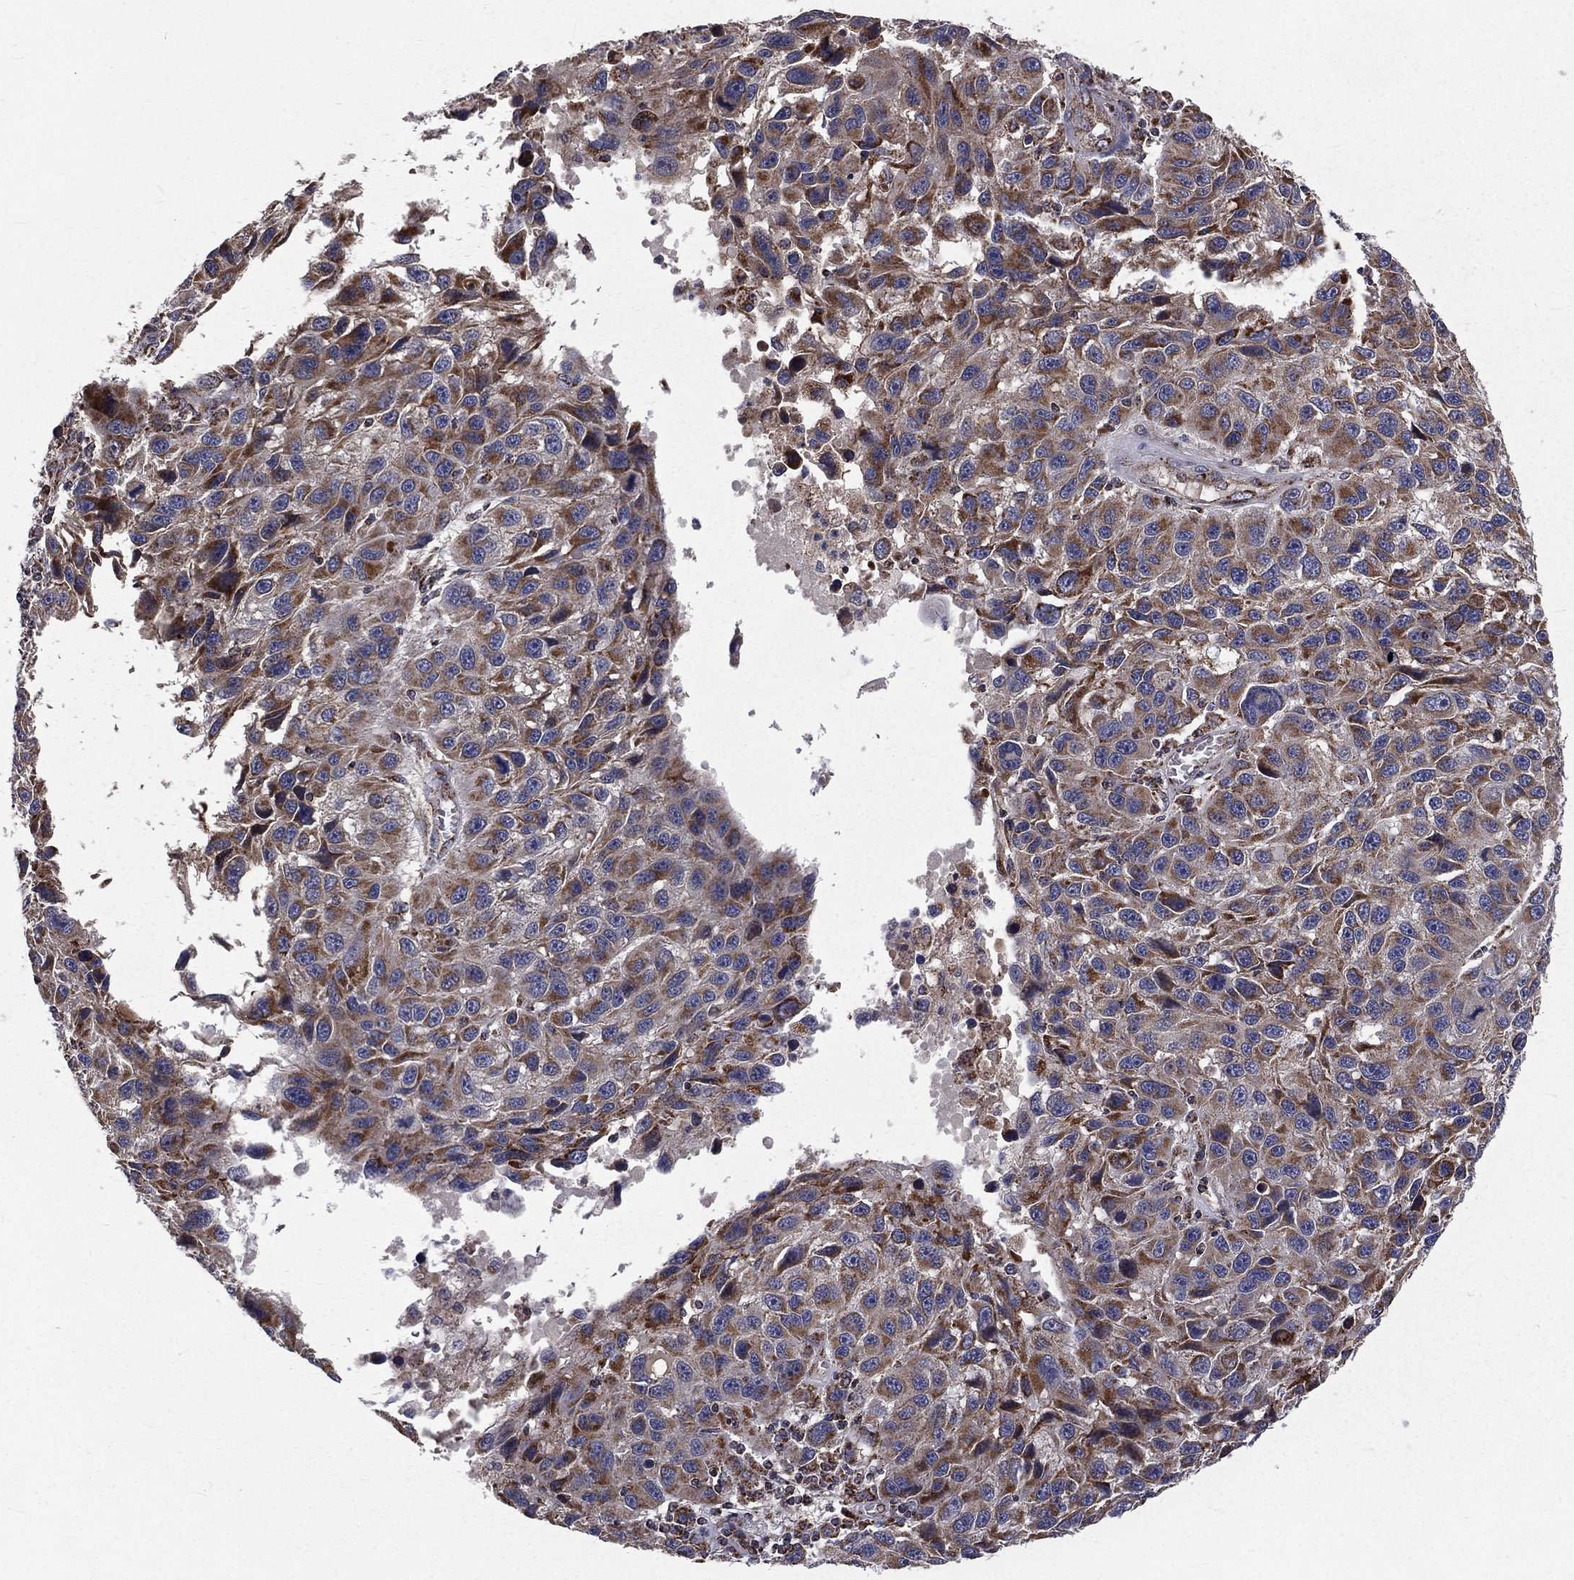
{"staining": {"intensity": "moderate", "quantity": ">75%", "location": "cytoplasmic/membranous"}, "tissue": "melanoma", "cell_type": "Tumor cells", "image_type": "cancer", "snomed": [{"axis": "morphology", "description": "Malignant melanoma, NOS"}, {"axis": "topography", "description": "Skin"}], "caption": "Protein staining of melanoma tissue exhibits moderate cytoplasmic/membranous staining in approximately >75% of tumor cells.", "gene": "GPD1", "patient": {"sex": "male", "age": 53}}